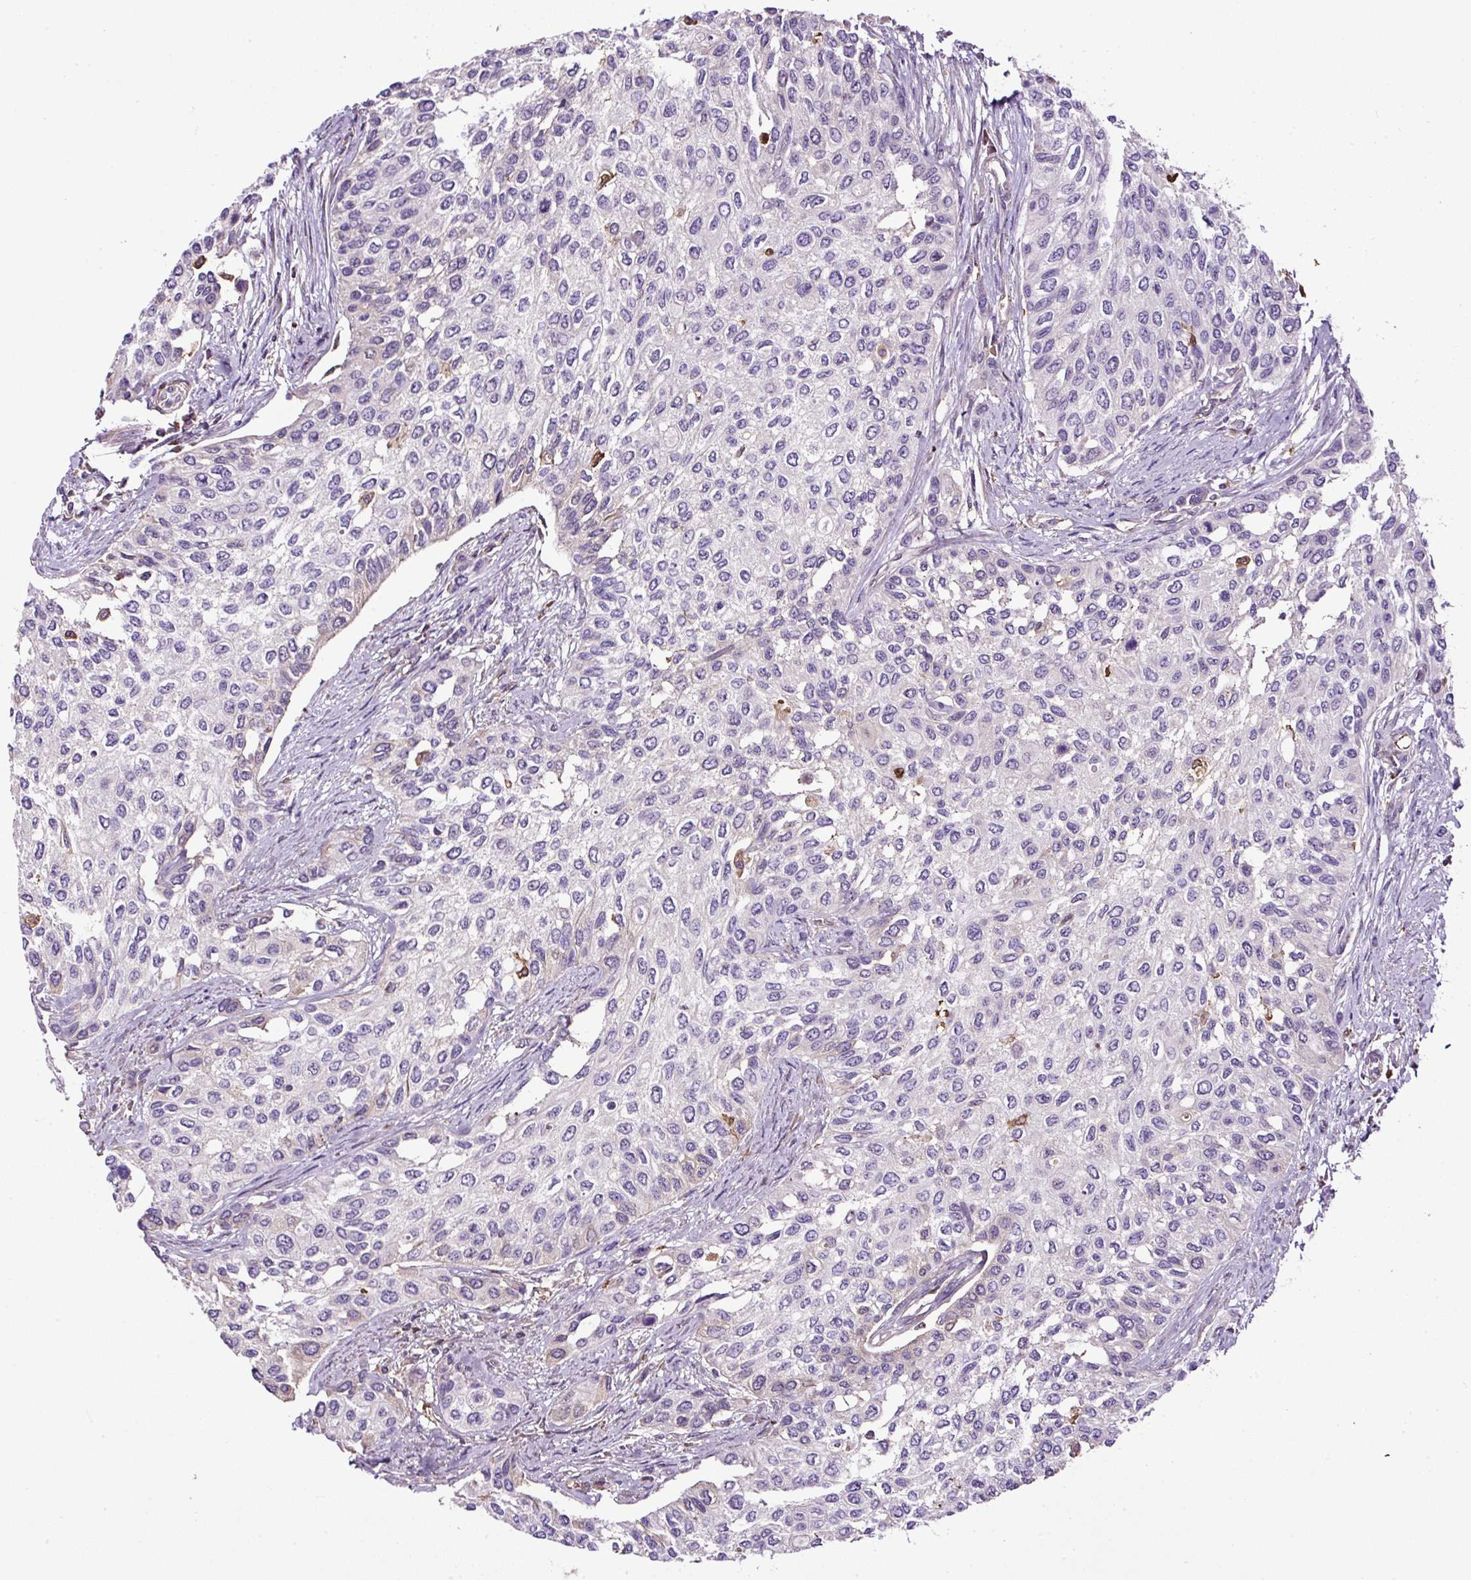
{"staining": {"intensity": "negative", "quantity": "none", "location": "none"}, "tissue": "urothelial cancer", "cell_type": "Tumor cells", "image_type": "cancer", "snomed": [{"axis": "morphology", "description": "Normal tissue, NOS"}, {"axis": "morphology", "description": "Urothelial carcinoma, High grade"}, {"axis": "topography", "description": "Vascular tissue"}, {"axis": "topography", "description": "Urinary bladder"}], "caption": "IHC histopathology image of urothelial carcinoma (high-grade) stained for a protein (brown), which demonstrates no staining in tumor cells.", "gene": "LRRC24", "patient": {"sex": "female", "age": 56}}